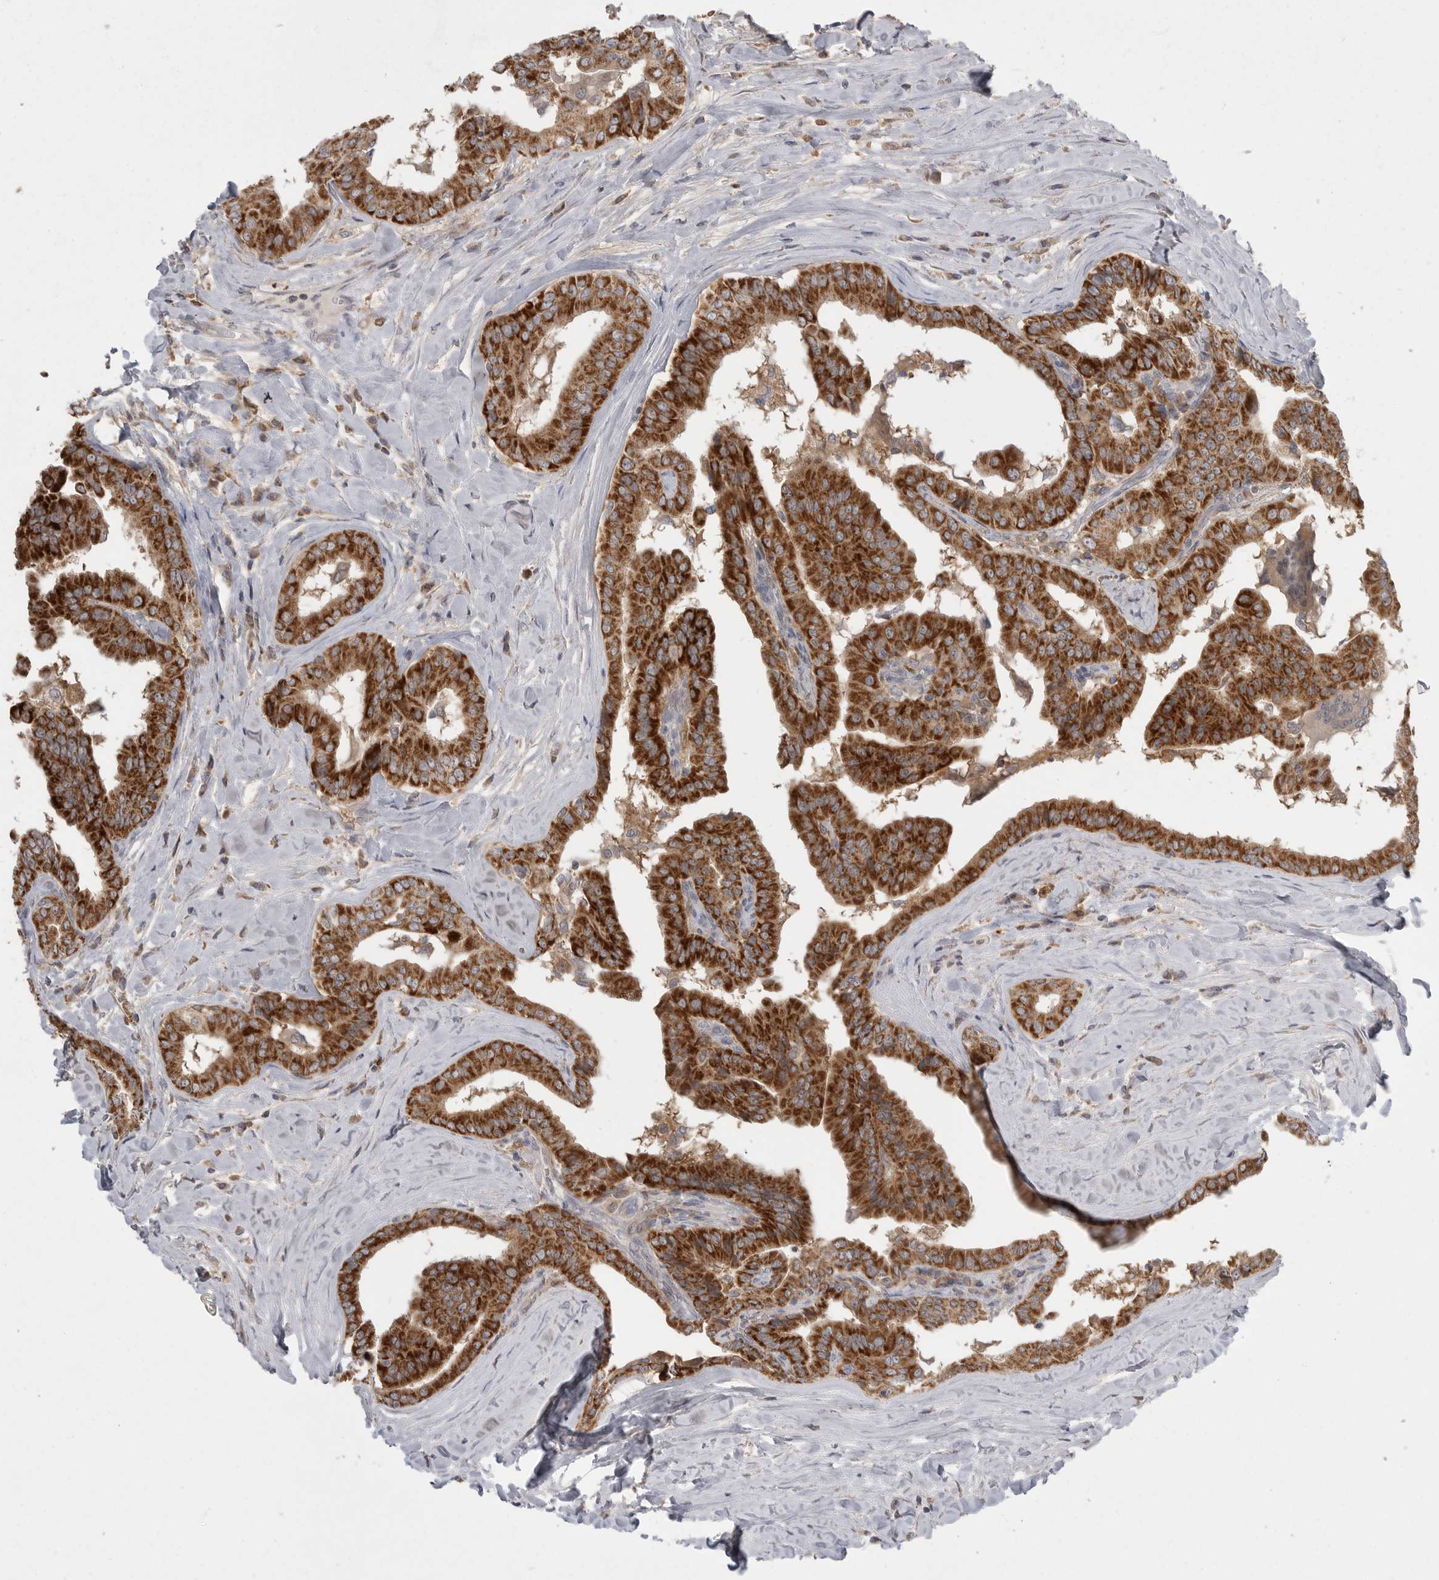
{"staining": {"intensity": "strong", "quantity": ">75%", "location": "cytoplasmic/membranous"}, "tissue": "thyroid cancer", "cell_type": "Tumor cells", "image_type": "cancer", "snomed": [{"axis": "morphology", "description": "Papillary adenocarcinoma, NOS"}, {"axis": "topography", "description": "Thyroid gland"}], "caption": "This photomicrograph exhibits thyroid papillary adenocarcinoma stained with IHC to label a protein in brown. The cytoplasmic/membranous of tumor cells show strong positivity for the protein. Nuclei are counter-stained blue.", "gene": "KYAT3", "patient": {"sex": "male", "age": 33}}